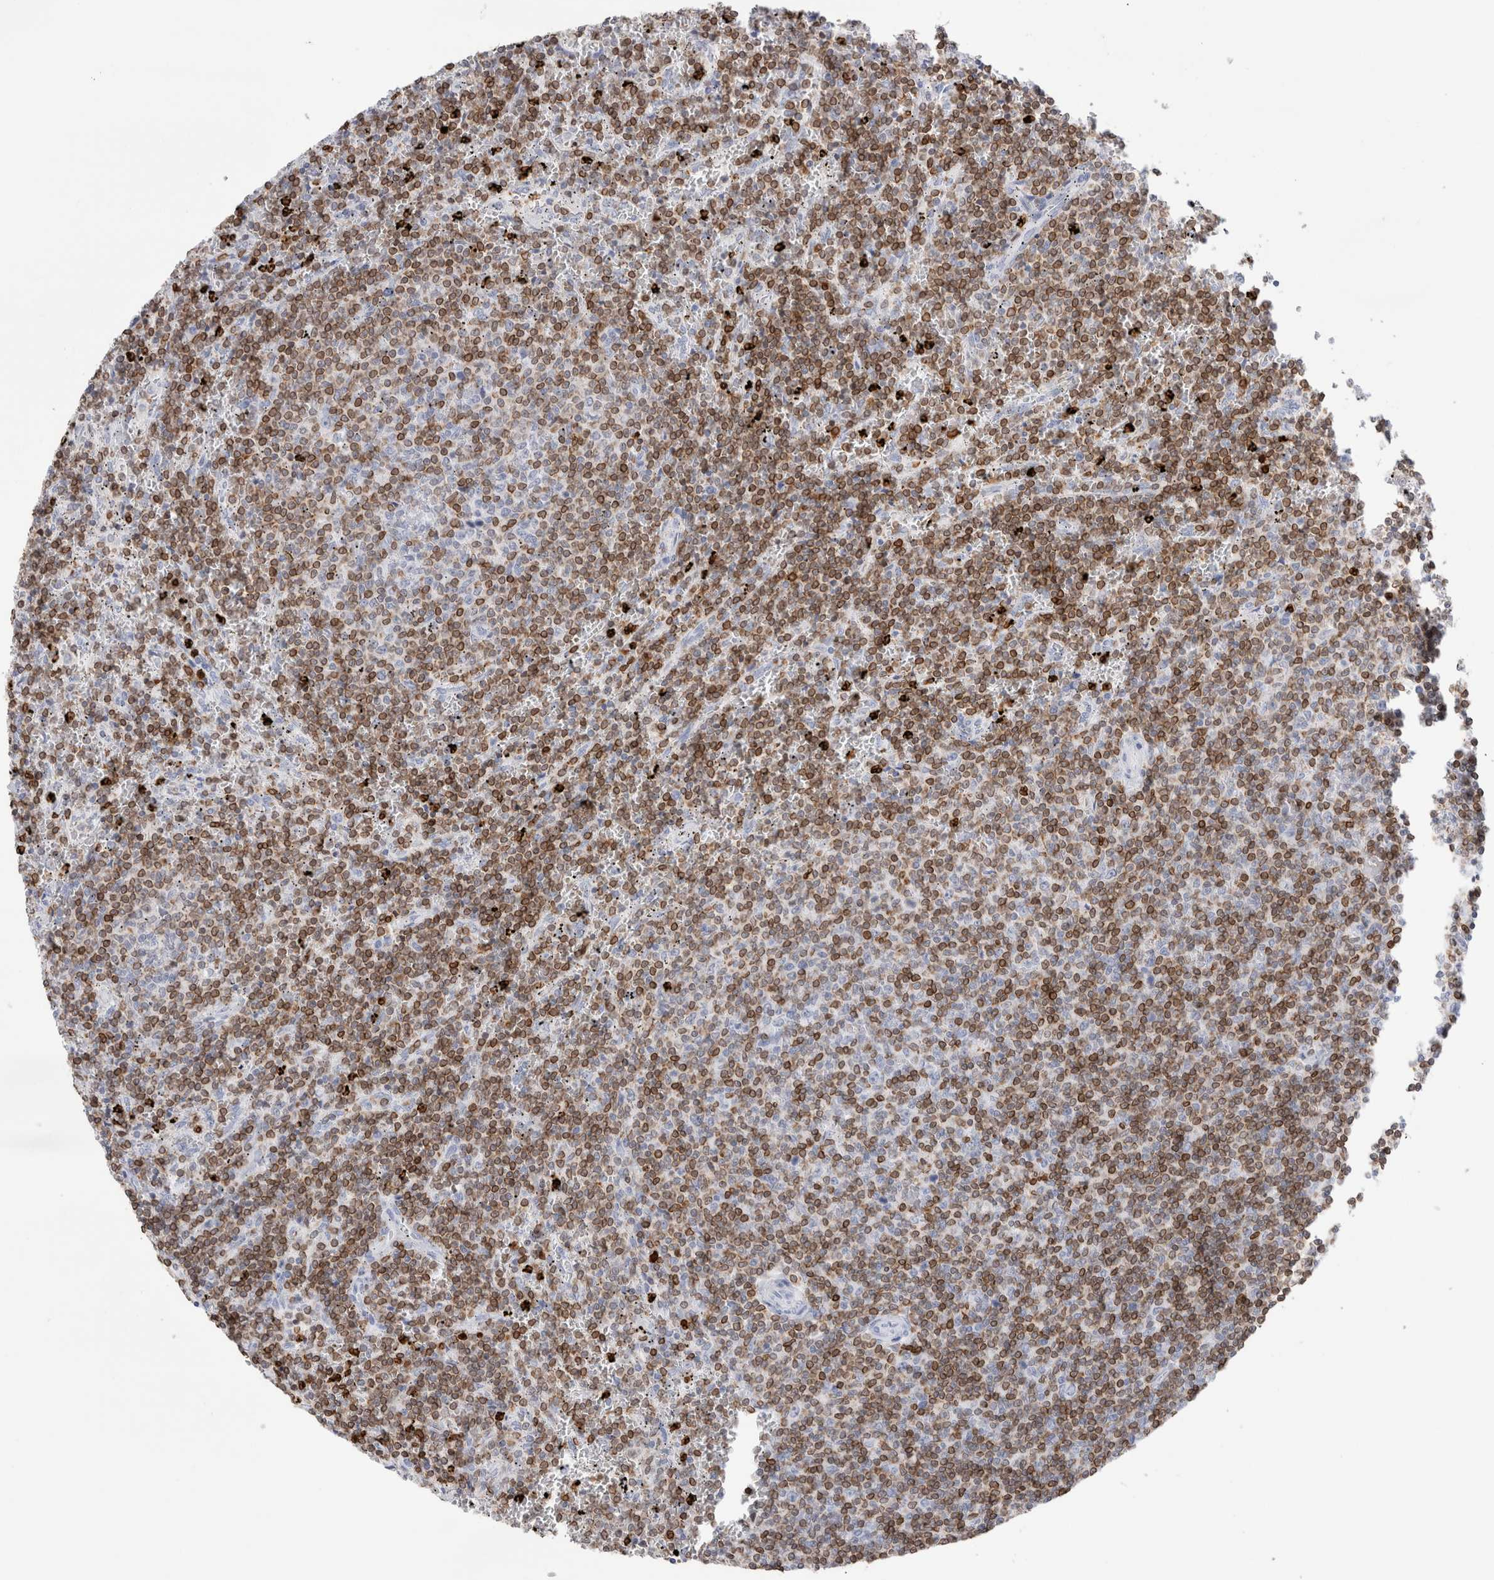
{"staining": {"intensity": "moderate", "quantity": ">75%", "location": "cytoplasmic/membranous"}, "tissue": "lymphoma", "cell_type": "Tumor cells", "image_type": "cancer", "snomed": [{"axis": "morphology", "description": "Malignant lymphoma, non-Hodgkin's type, Low grade"}, {"axis": "topography", "description": "Spleen"}], "caption": "This is a micrograph of immunohistochemistry staining of lymphoma, which shows moderate positivity in the cytoplasmic/membranous of tumor cells.", "gene": "ALOX5AP", "patient": {"sex": "female", "age": 50}}